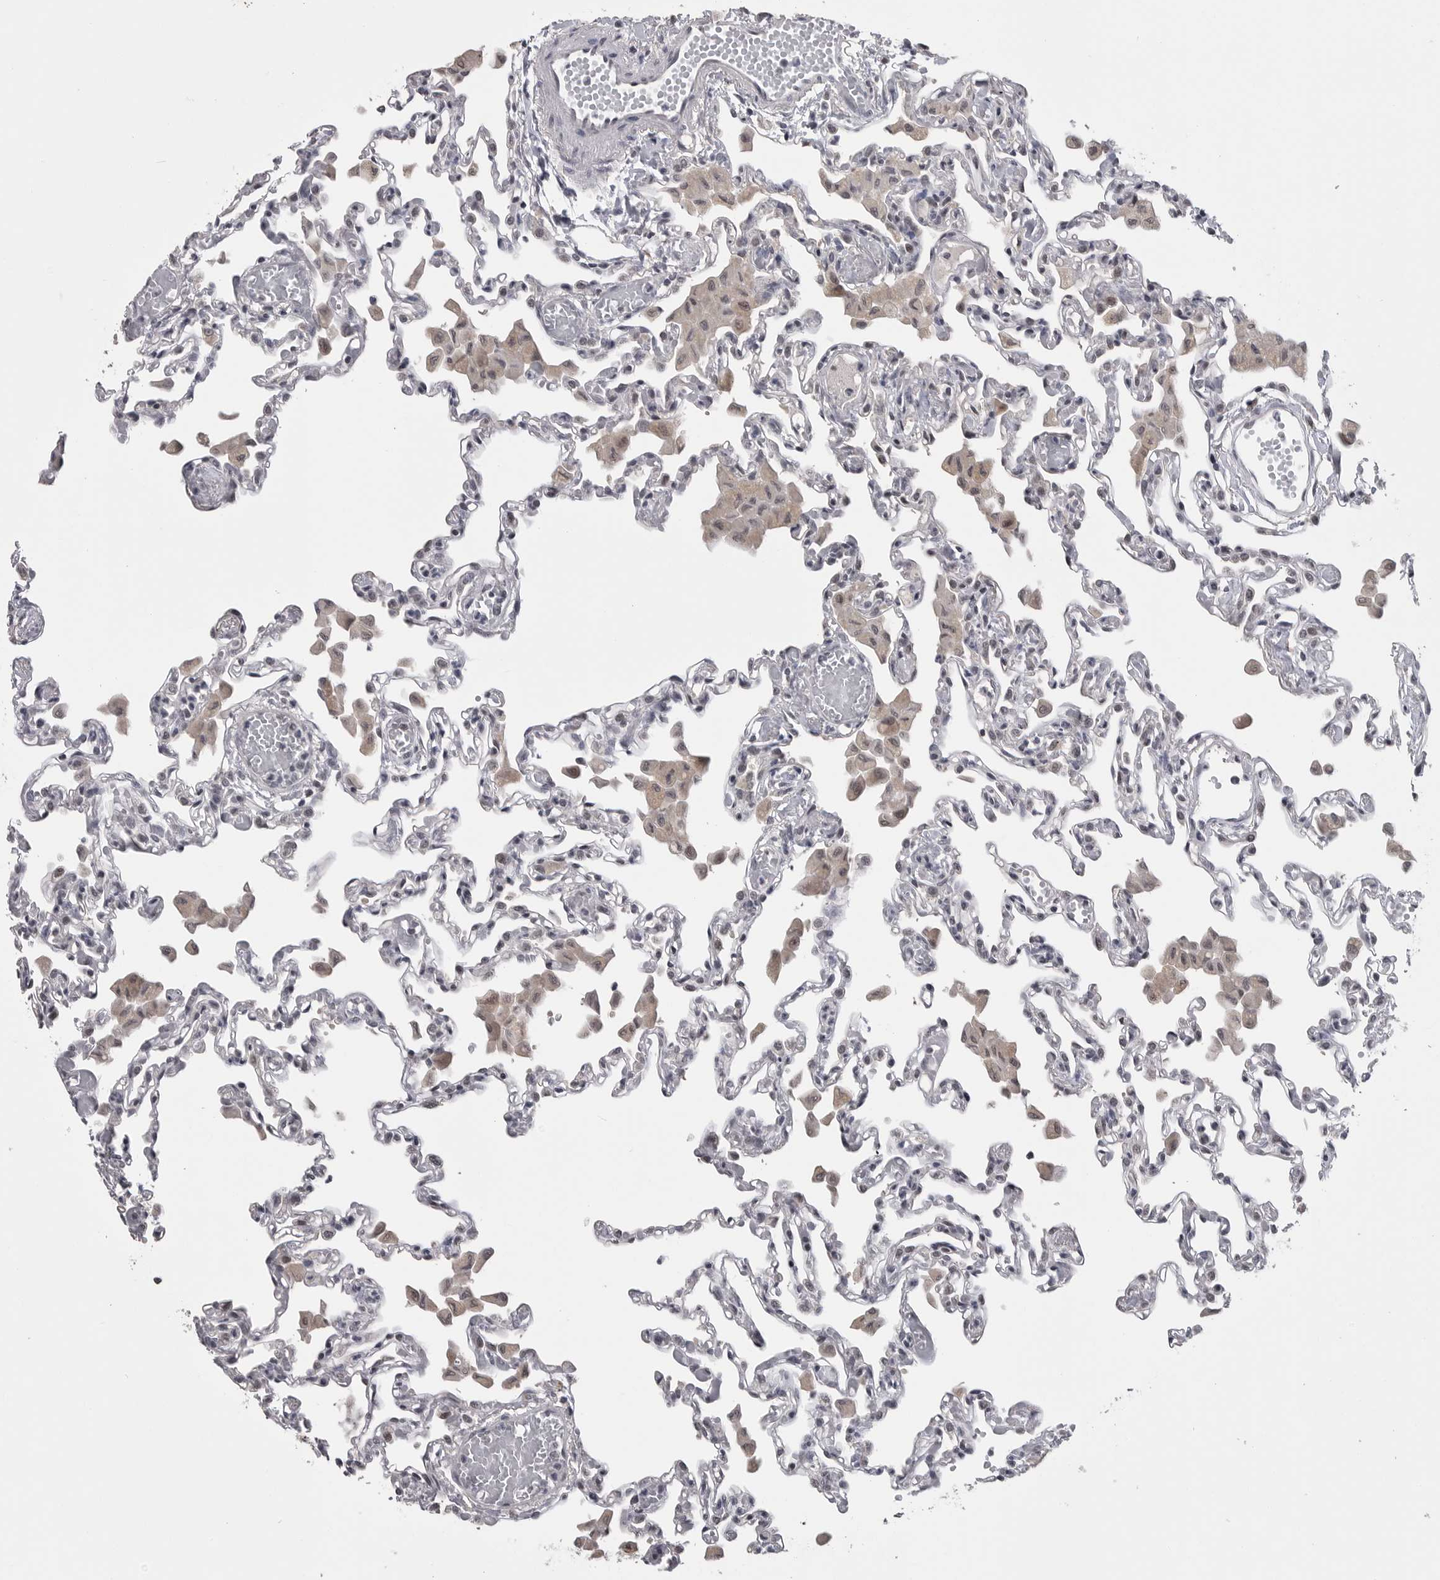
{"staining": {"intensity": "weak", "quantity": "<25%", "location": "nuclear"}, "tissue": "lung", "cell_type": "Alveolar cells", "image_type": "normal", "snomed": [{"axis": "morphology", "description": "Normal tissue, NOS"}, {"axis": "topography", "description": "Bronchus"}, {"axis": "topography", "description": "Lung"}], "caption": "This is a photomicrograph of IHC staining of benign lung, which shows no expression in alveolar cells. Brightfield microscopy of IHC stained with DAB (brown) and hematoxylin (blue), captured at high magnification.", "gene": "DLG2", "patient": {"sex": "female", "age": 49}}